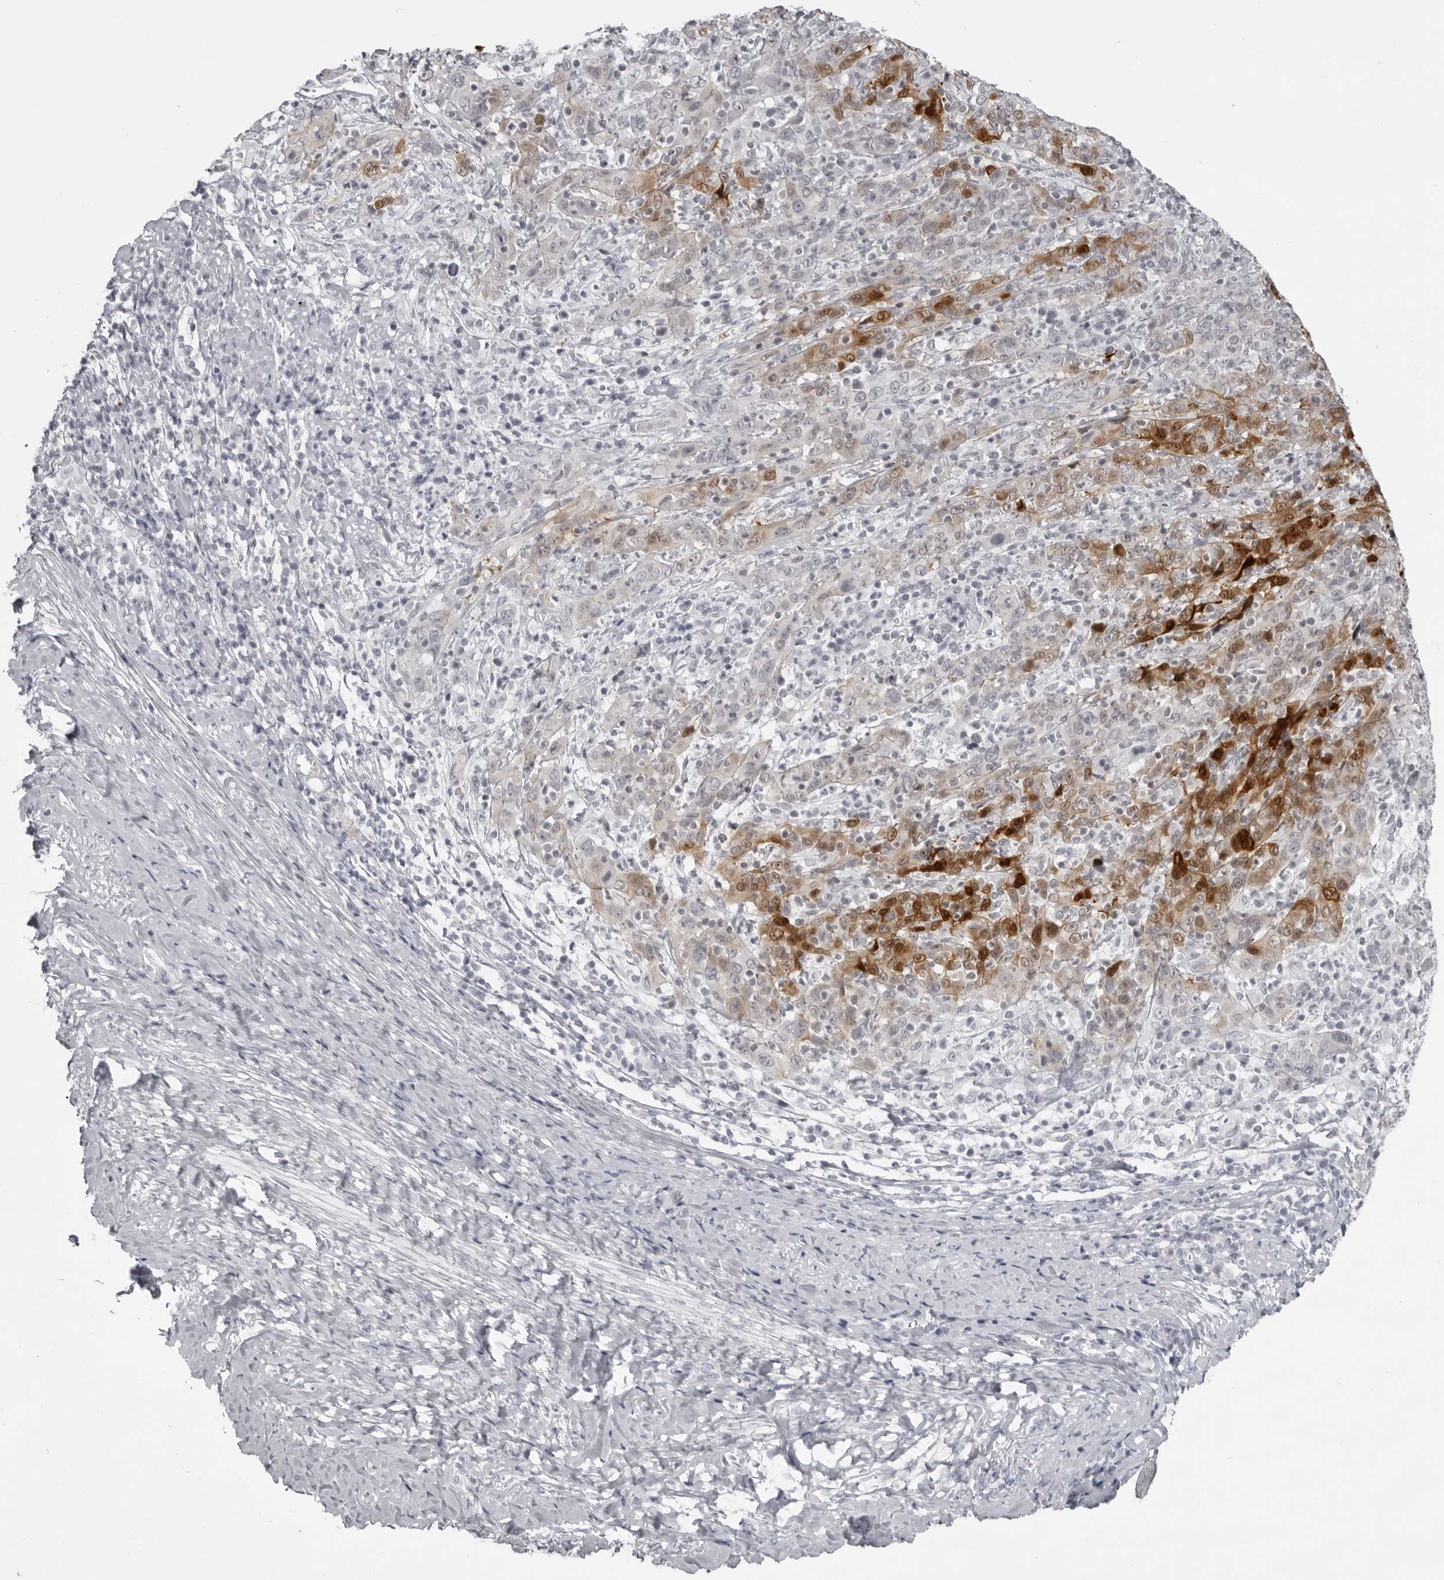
{"staining": {"intensity": "moderate", "quantity": "25%-75%", "location": "cytoplasmic/membranous,nuclear"}, "tissue": "cervical cancer", "cell_type": "Tumor cells", "image_type": "cancer", "snomed": [{"axis": "morphology", "description": "Squamous cell carcinoma, NOS"}, {"axis": "topography", "description": "Cervix"}], "caption": "Immunohistochemistry (IHC) (DAB) staining of cervical squamous cell carcinoma reveals moderate cytoplasmic/membranous and nuclear protein staining in about 25%-75% of tumor cells.", "gene": "NUDT18", "patient": {"sex": "female", "age": 46}}